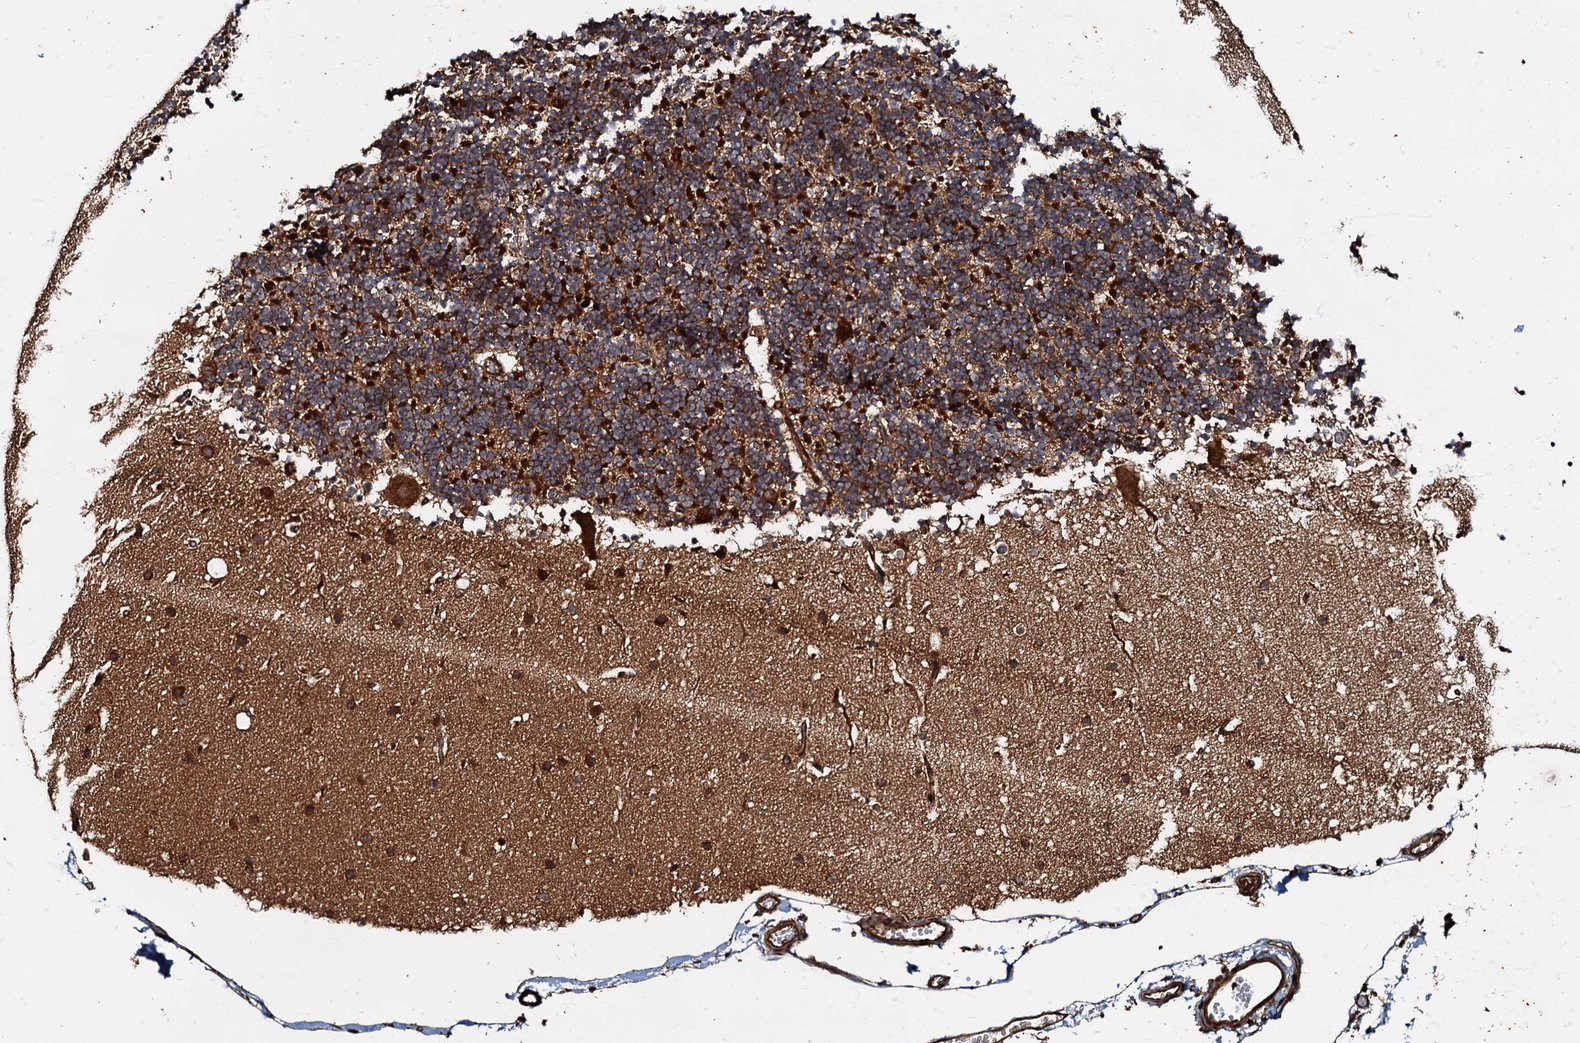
{"staining": {"intensity": "strong", "quantity": ">75%", "location": "cytoplasmic/membranous"}, "tissue": "cerebellum", "cell_type": "Cells in granular layer", "image_type": "normal", "snomed": [{"axis": "morphology", "description": "Normal tissue, NOS"}, {"axis": "topography", "description": "Cerebellum"}], "caption": "DAB (3,3'-diaminobenzidine) immunohistochemical staining of unremarkable human cerebellum reveals strong cytoplasmic/membranous protein positivity in about >75% of cells in granular layer. Immunohistochemistry stains the protein in brown and the nuclei are stained blue.", "gene": "BLOC1S6", "patient": {"sex": "male", "age": 57}}